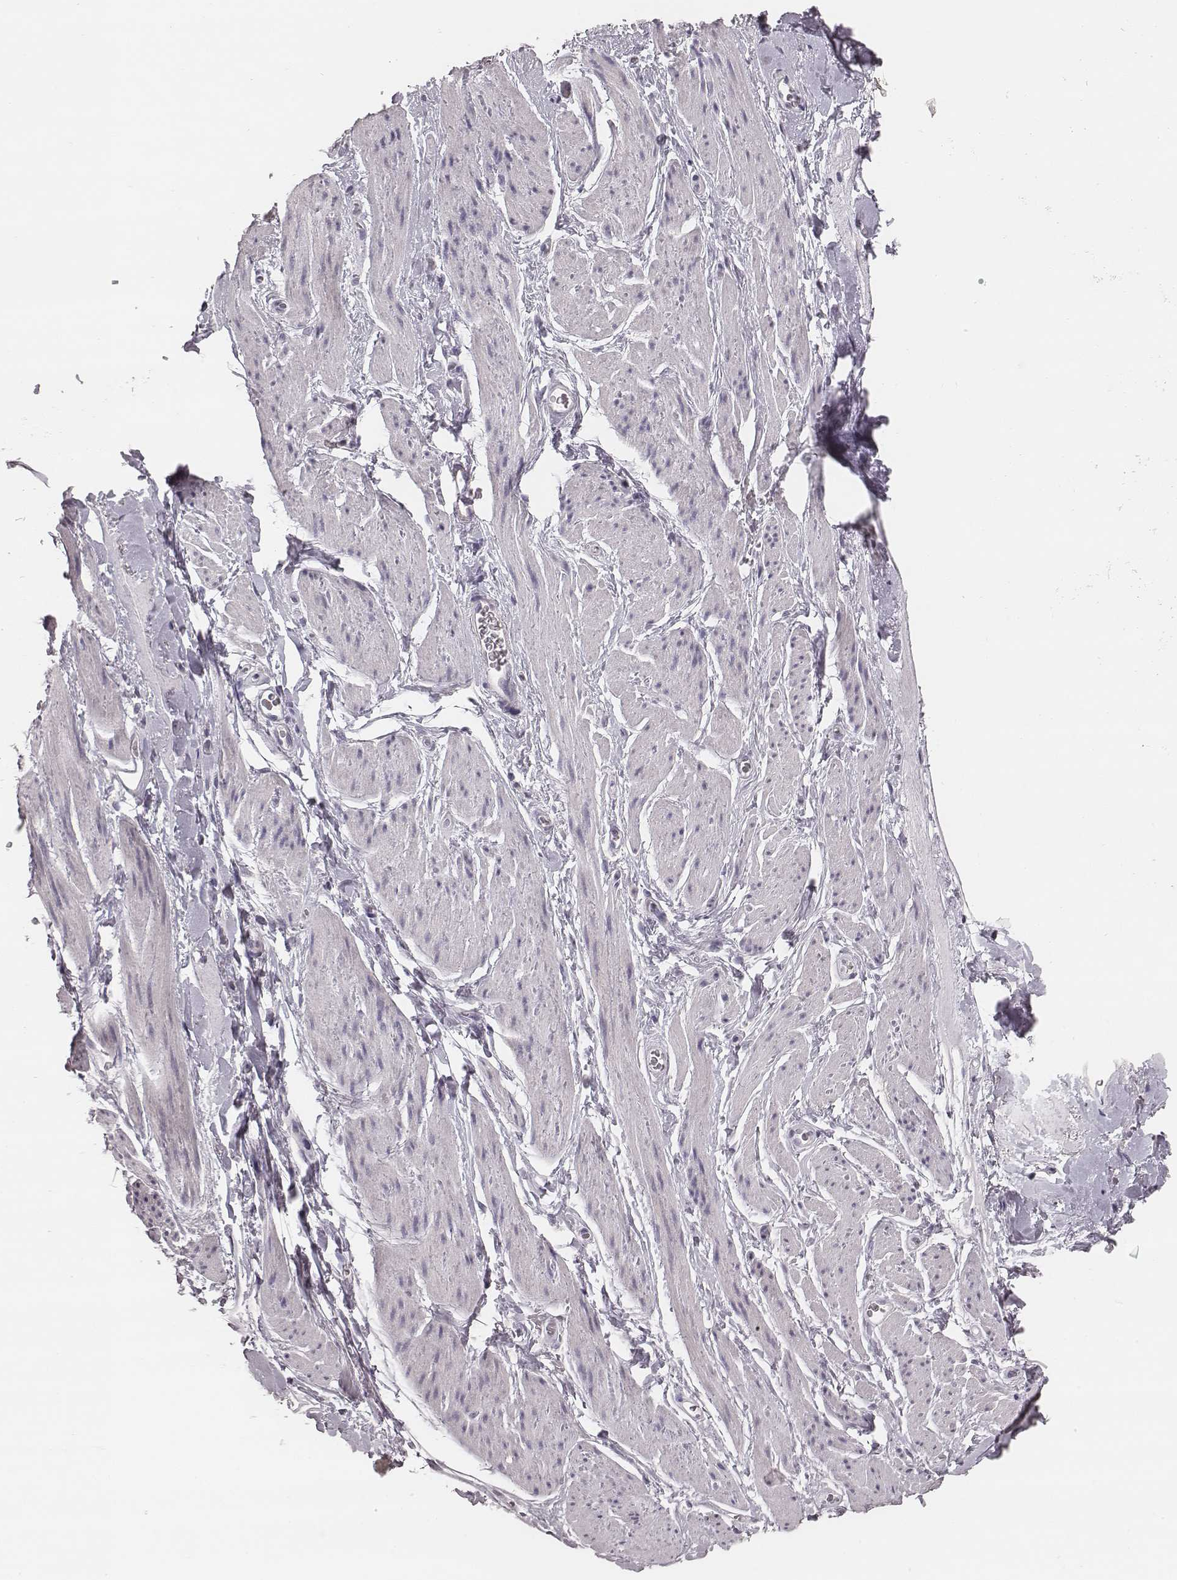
{"staining": {"intensity": "negative", "quantity": "none", "location": "none"}, "tissue": "adipose tissue", "cell_type": "Adipocytes", "image_type": "normal", "snomed": [{"axis": "morphology", "description": "Normal tissue, NOS"}, {"axis": "topography", "description": "Anal"}, {"axis": "topography", "description": "Peripheral nerve tissue"}], "caption": "This is a histopathology image of IHC staining of benign adipose tissue, which shows no positivity in adipocytes.", "gene": "CSHL1", "patient": {"sex": "male", "age": 53}}